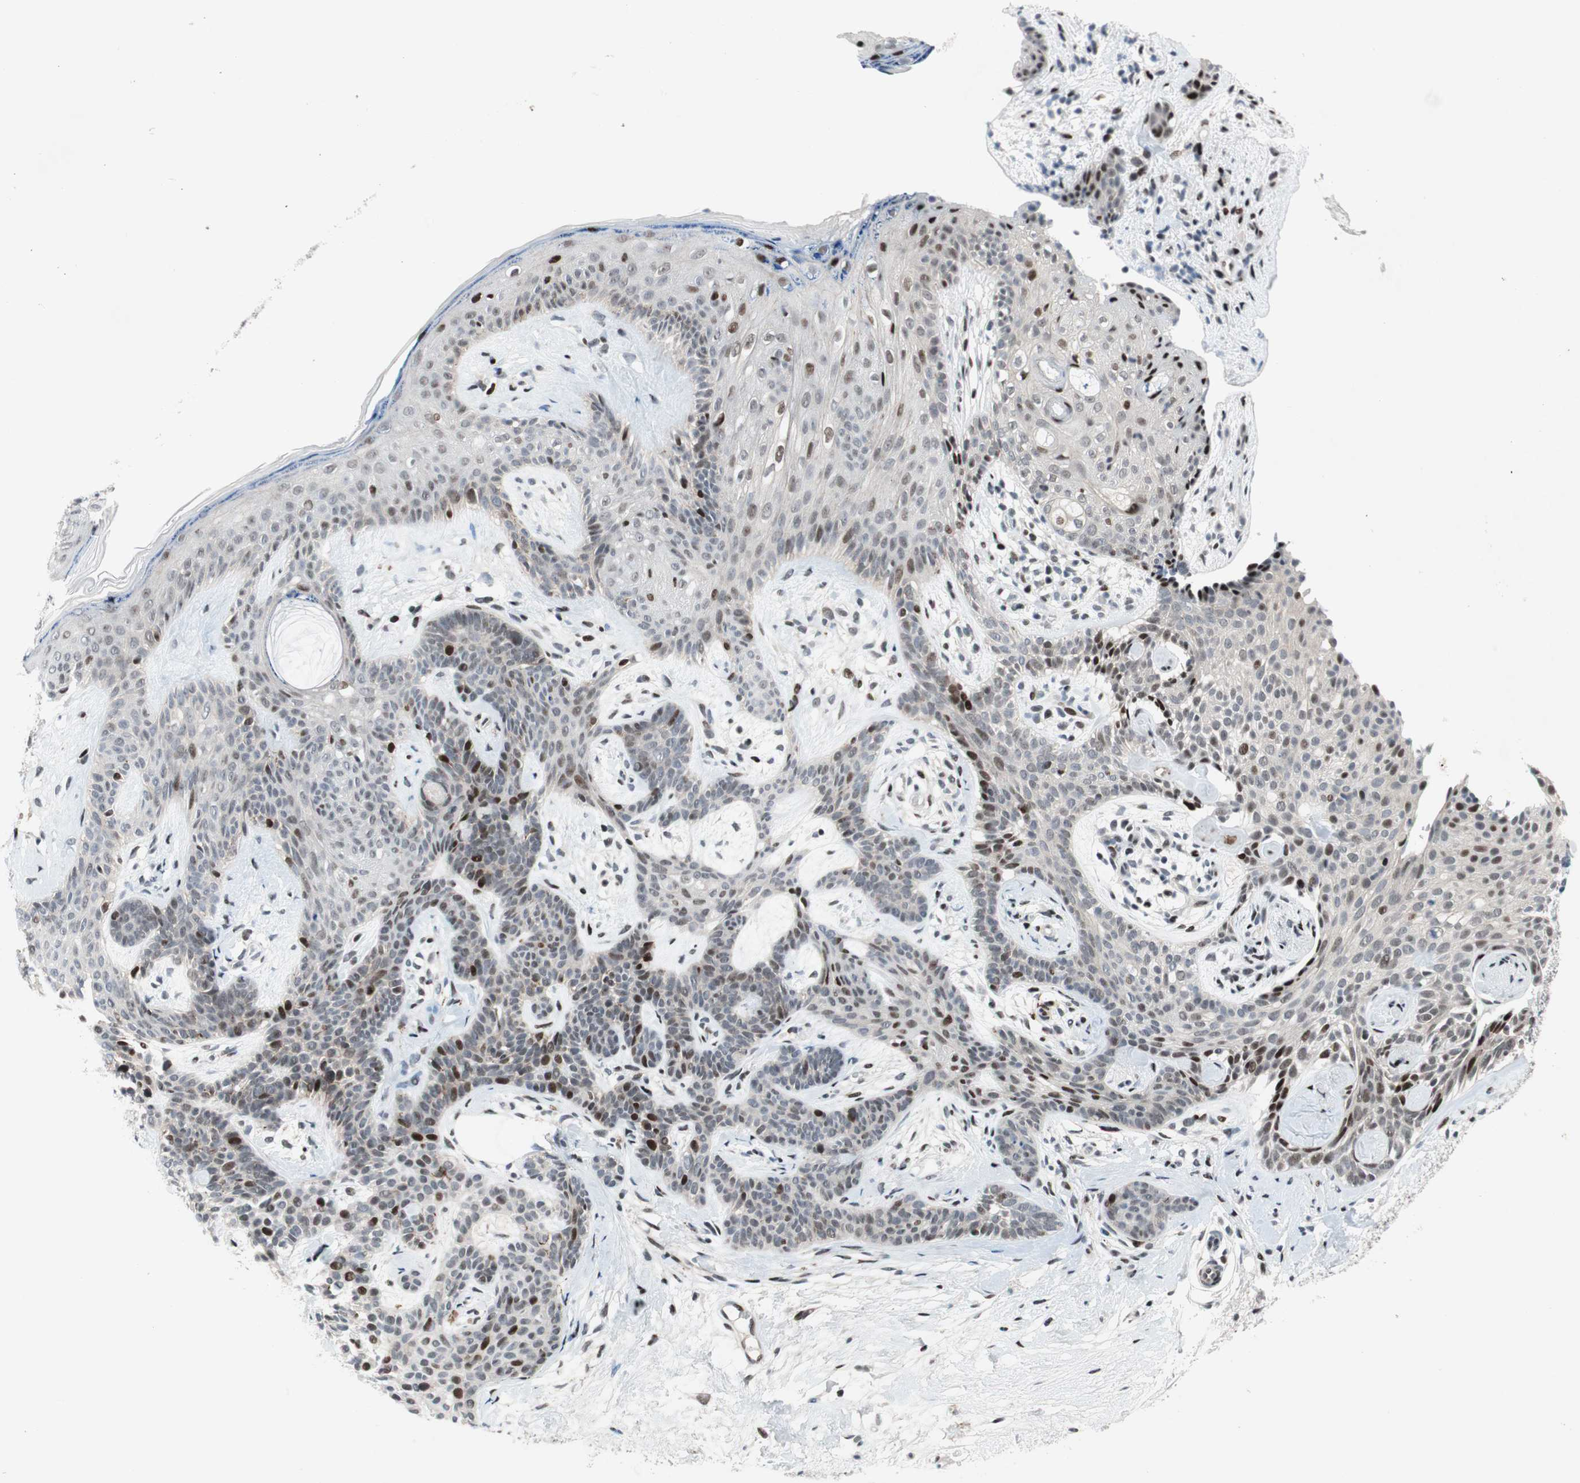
{"staining": {"intensity": "strong", "quantity": "<25%", "location": "nuclear"}, "tissue": "skin cancer", "cell_type": "Tumor cells", "image_type": "cancer", "snomed": [{"axis": "morphology", "description": "Developmental malformation"}, {"axis": "morphology", "description": "Basal cell carcinoma"}, {"axis": "topography", "description": "Skin"}], "caption": "The micrograph shows staining of skin cancer, revealing strong nuclear protein expression (brown color) within tumor cells.", "gene": "FBXO44", "patient": {"sex": "female", "age": 62}}